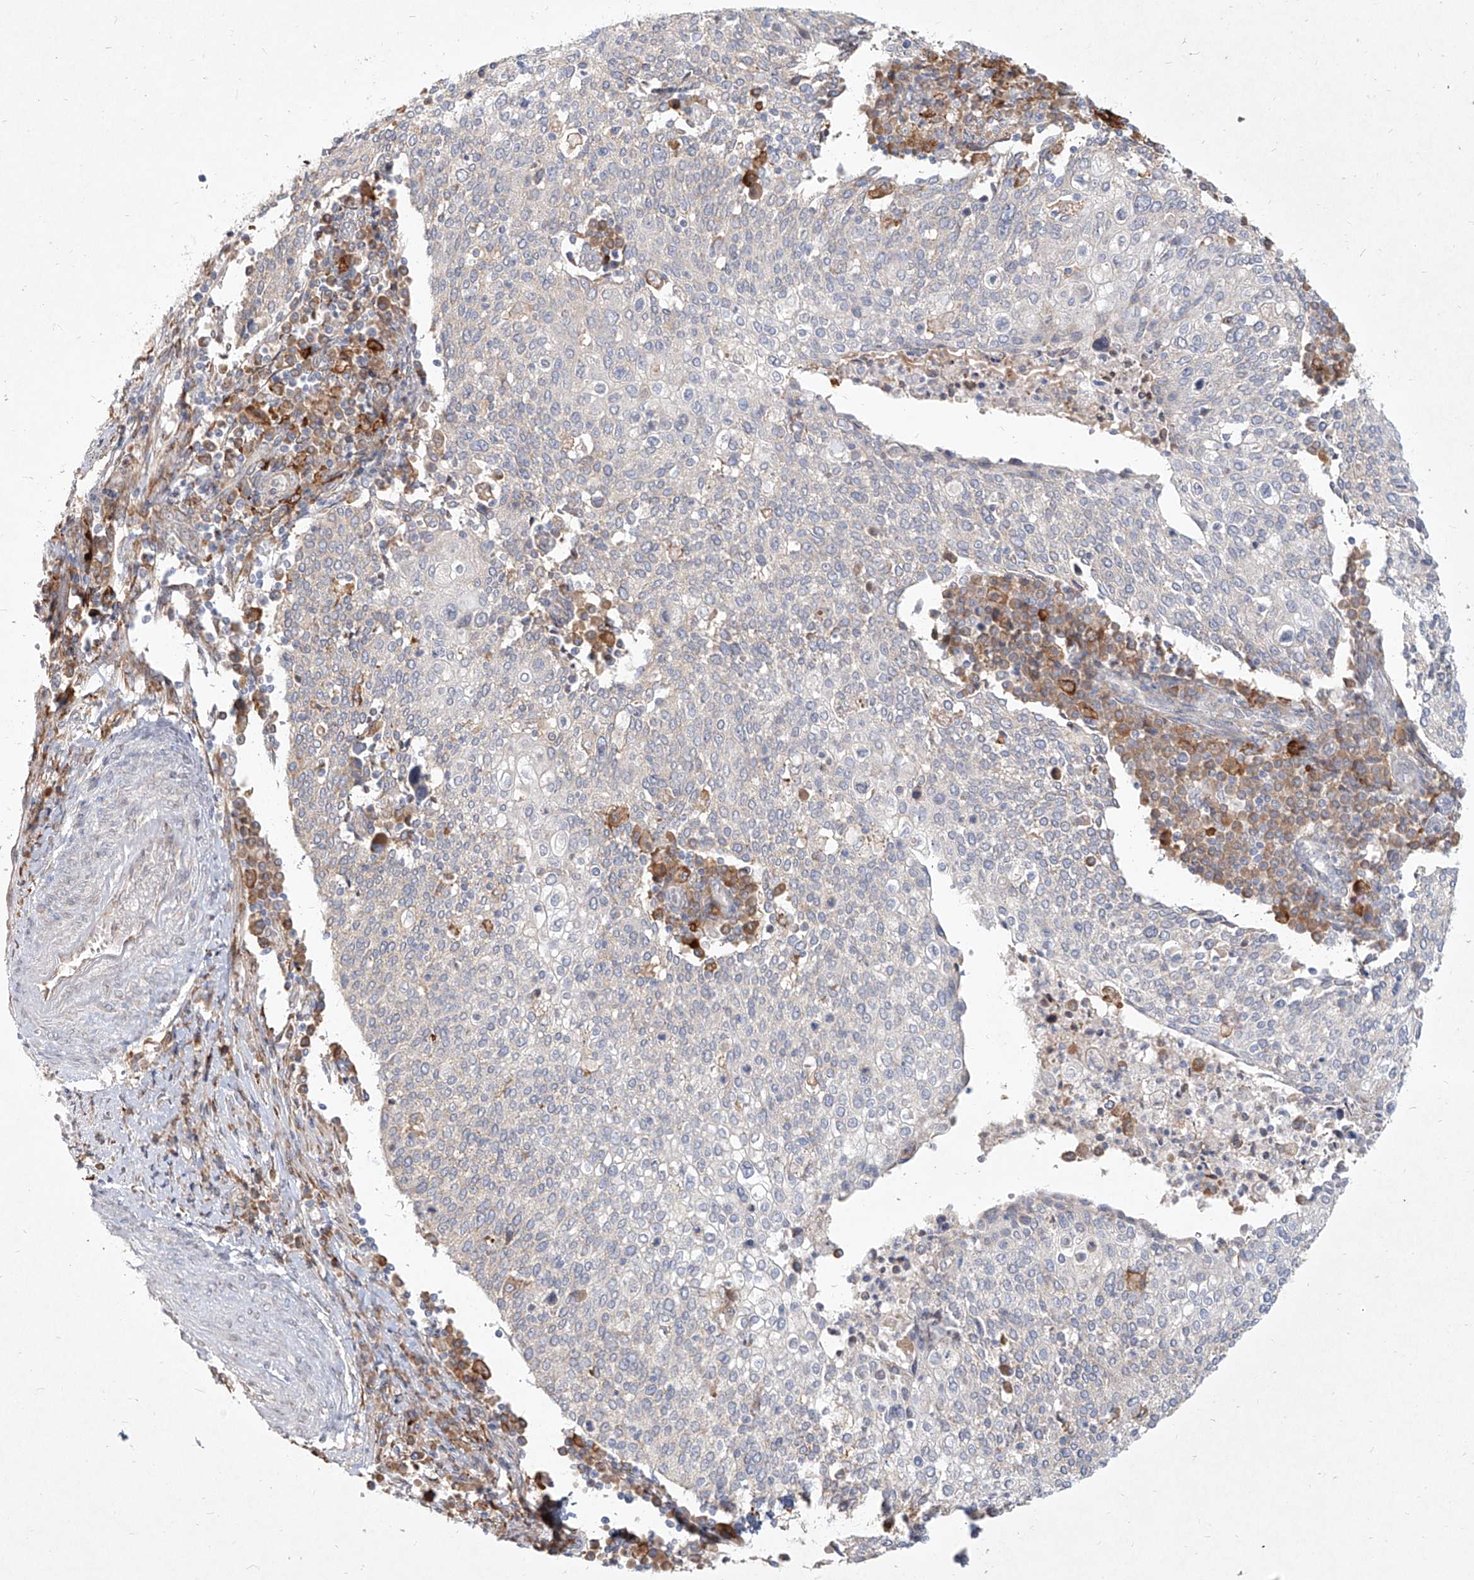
{"staining": {"intensity": "negative", "quantity": "none", "location": "none"}, "tissue": "cervical cancer", "cell_type": "Tumor cells", "image_type": "cancer", "snomed": [{"axis": "morphology", "description": "Squamous cell carcinoma, NOS"}, {"axis": "topography", "description": "Cervix"}], "caption": "Tumor cells are negative for protein expression in human cervical cancer. (Brightfield microscopy of DAB (3,3'-diaminobenzidine) immunohistochemistry at high magnification).", "gene": "CD209", "patient": {"sex": "female", "age": 40}}